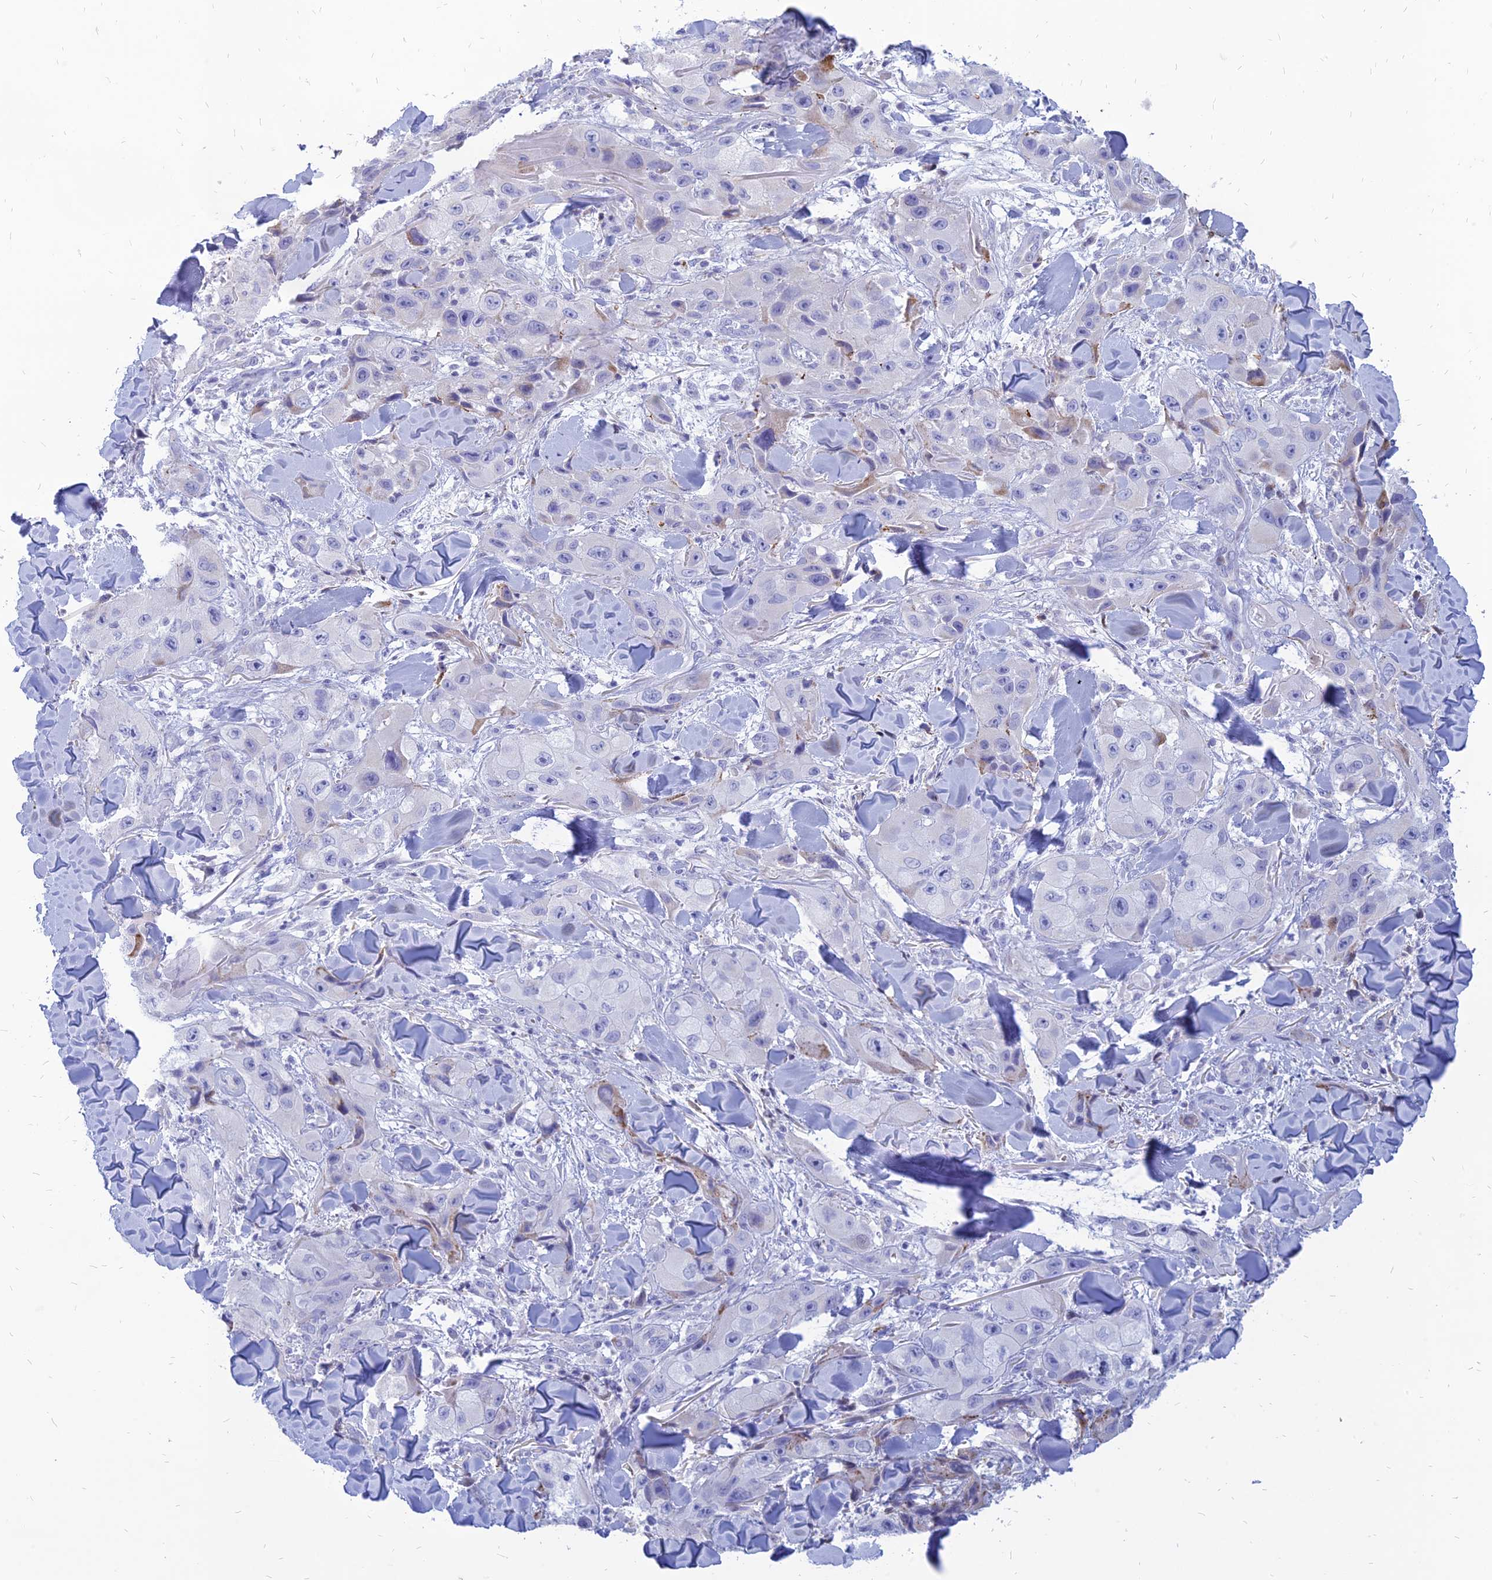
{"staining": {"intensity": "negative", "quantity": "none", "location": "none"}, "tissue": "skin cancer", "cell_type": "Tumor cells", "image_type": "cancer", "snomed": [{"axis": "morphology", "description": "Squamous cell carcinoma, NOS"}, {"axis": "topography", "description": "Skin"}, {"axis": "topography", "description": "Subcutis"}], "caption": "Human skin cancer stained for a protein using IHC exhibits no expression in tumor cells.", "gene": "HHAT", "patient": {"sex": "male", "age": 73}}